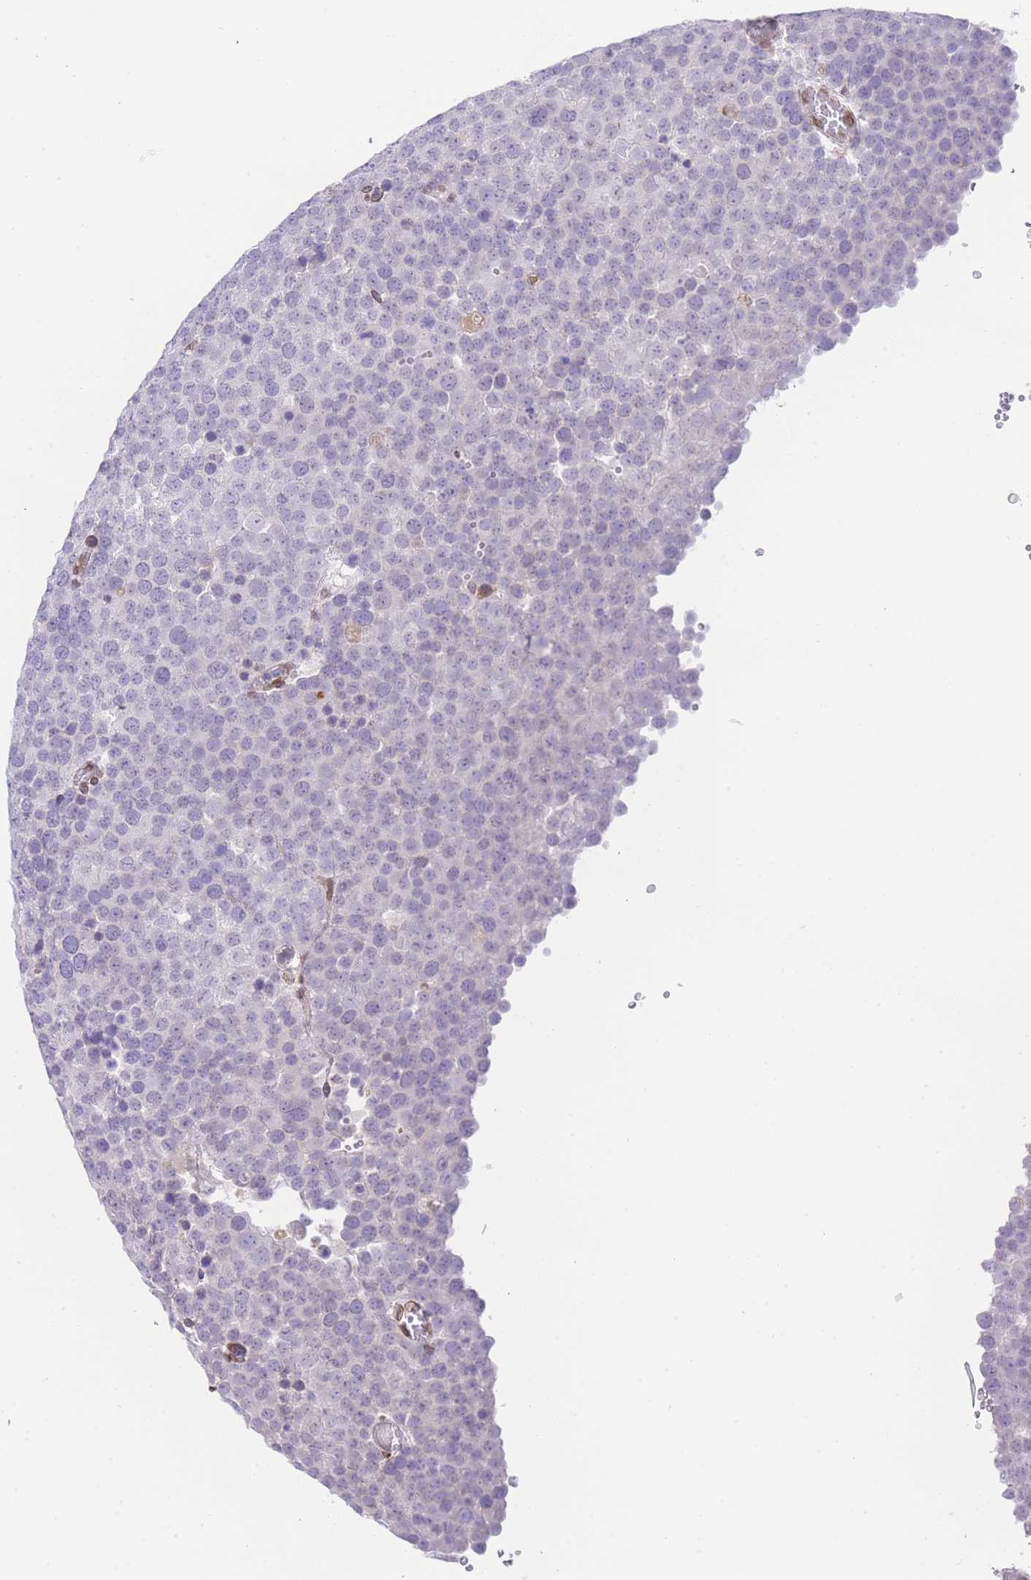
{"staining": {"intensity": "negative", "quantity": "none", "location": "none"}, "tissue": "testis cancer", "cell_type": "Tumor cells", "image_type": "cancer", "snomed": [{"axis": "morphology", "description": "Normal tissue, NOS"}, {"axis": "morphology", "description": "Seminoma, NOS"}, {"axis": "topography", "description": "Testis"}], "caption": "Tumor cells show no significant protein expression in testis seminoma.", "gene": "OR10AD1", "patient": {"sex": "male", "age": 71}}